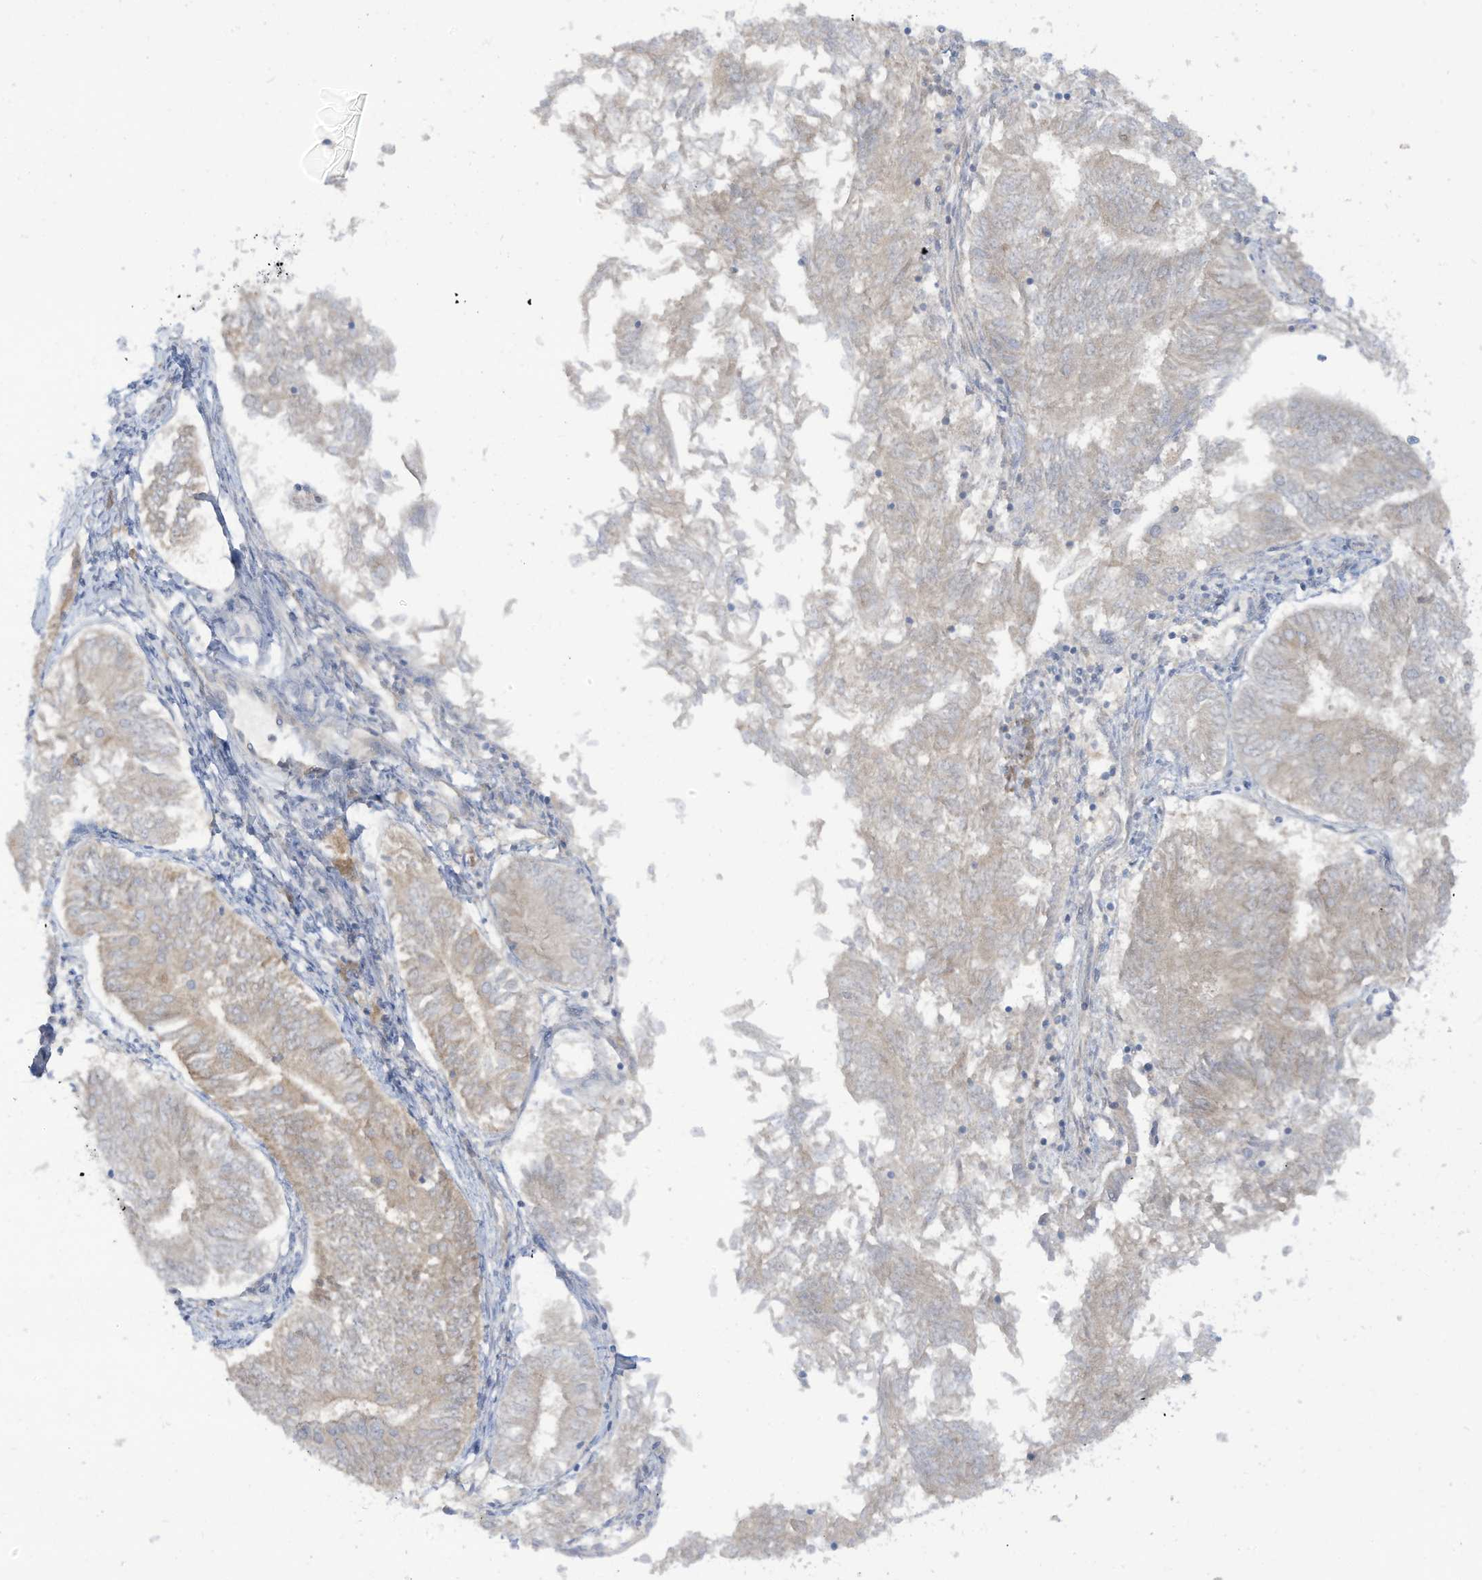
{"staining": {"intensity": "negative", "quantity": "none", "location": "none"}, "tissue": "endometrial cancer", "cell_type": "Tumor cells", "image_type": "cancer", "snomed": [{"axis": "morphology", "description": "Adenocarcinoma, NOS"}, {"axis": "topography", "description": "Endometrium"}], "caption": "There is no significant expression in tumor cells of endometrial cancer (adenocarcinoma).", "gene": "LRRN2", "patient": {"sex": "female", "age": 58}}